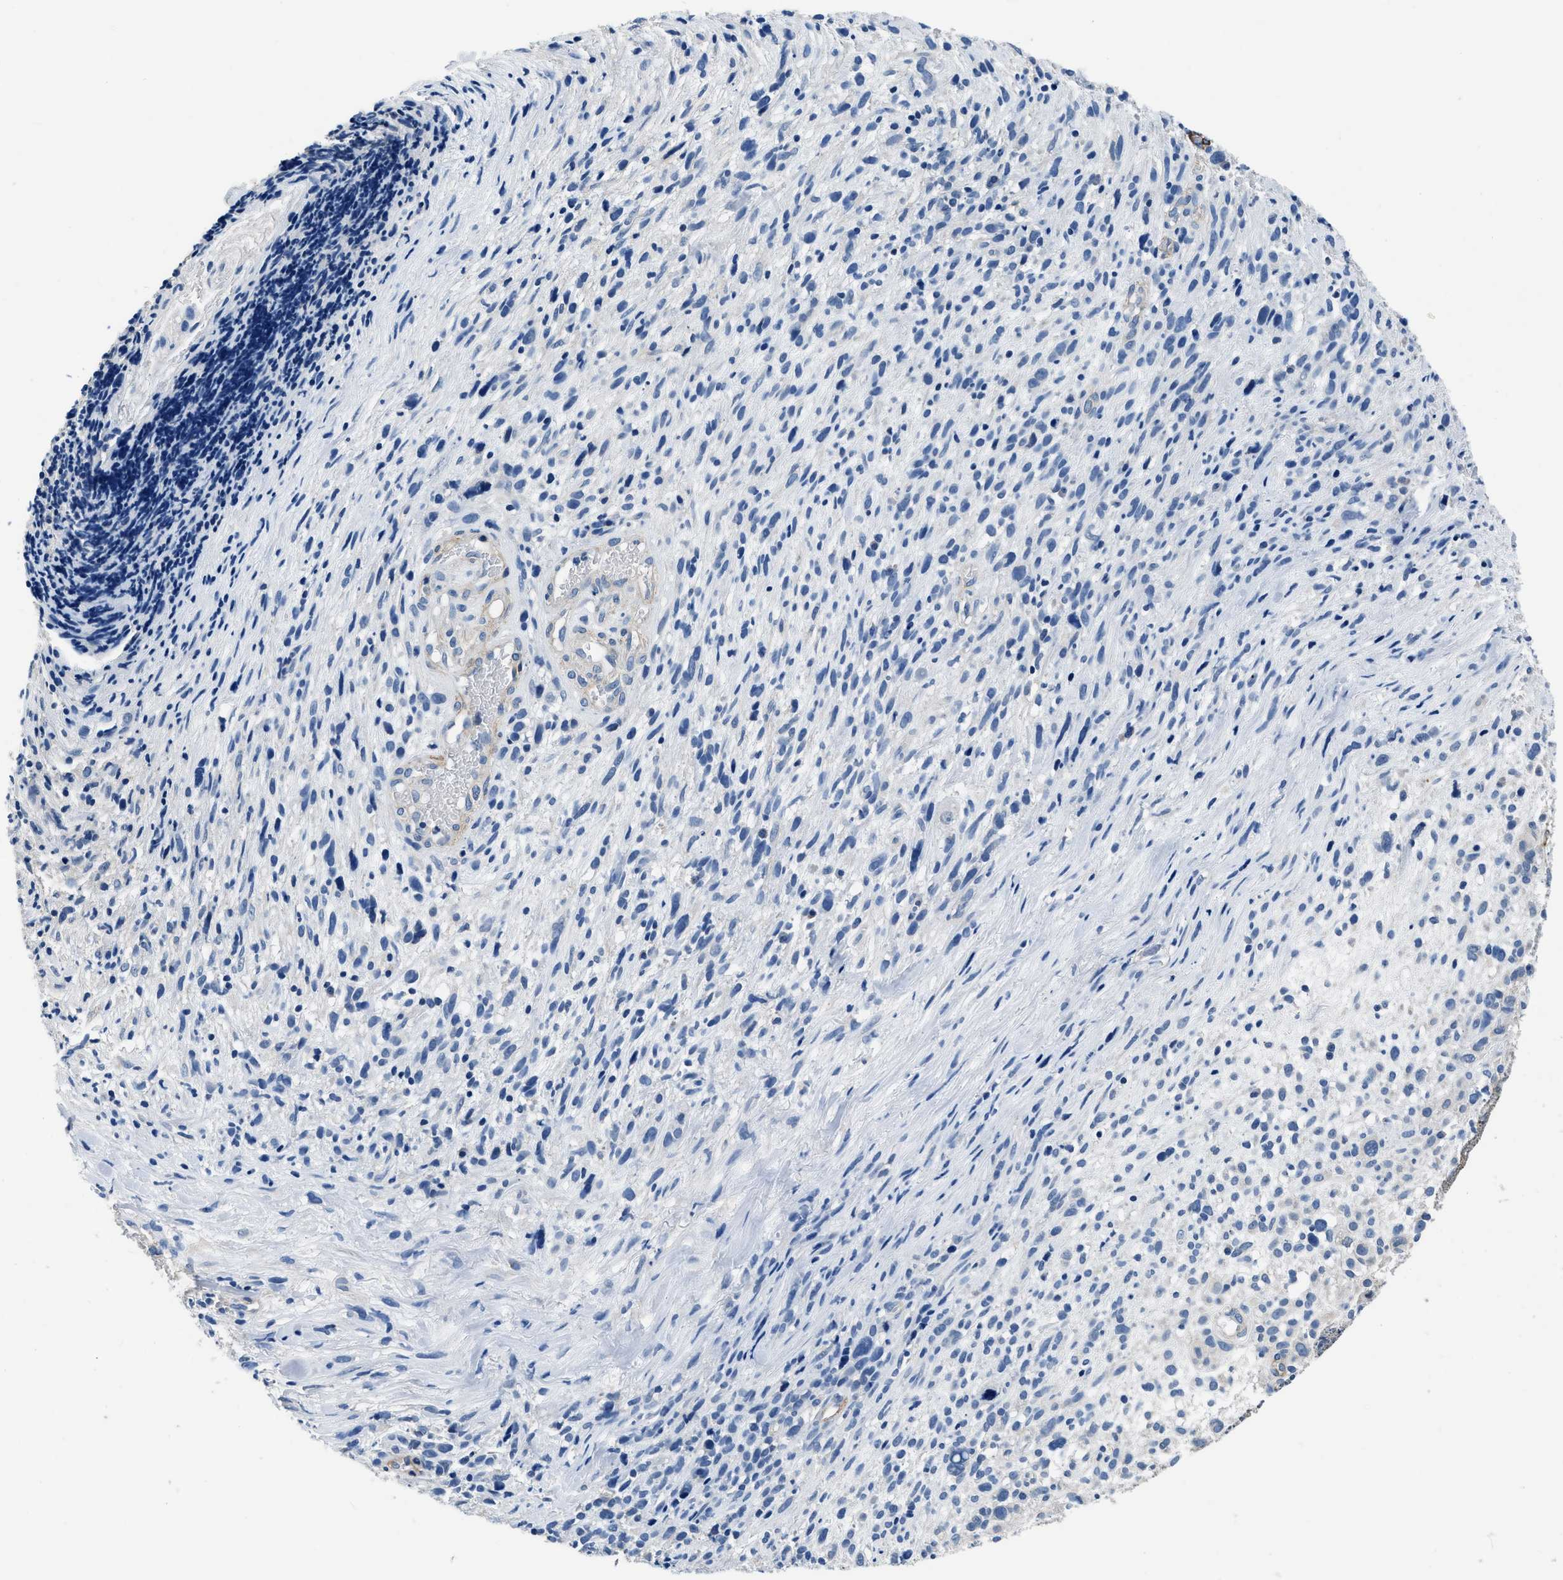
{"staining": {"intensity": "negative", "quantity": "none", "location": "none"}, "tissue": "melanoma", "cell_type": "Tumor cells", "image_type": "cancer", "snomed": [{"axis": "morphology", "description": "Malignant melanoma, NOS"}, {"axis": "topography", "description": "Skin"}], "caption": "Immunohistochemistry (IHC) image of neoplastic tissue: malignant melanoma stained with DAB displays no significant protein expression in tumor cells. Brightfield microscopy of immunohistochemistry stained with DAB (3,3'-diaminobenzidine) (brown) and hematoxylin (blue), captured at high magnification.", "gene": "LANCL2", "patient": {"sex": "female", "age": 55}}